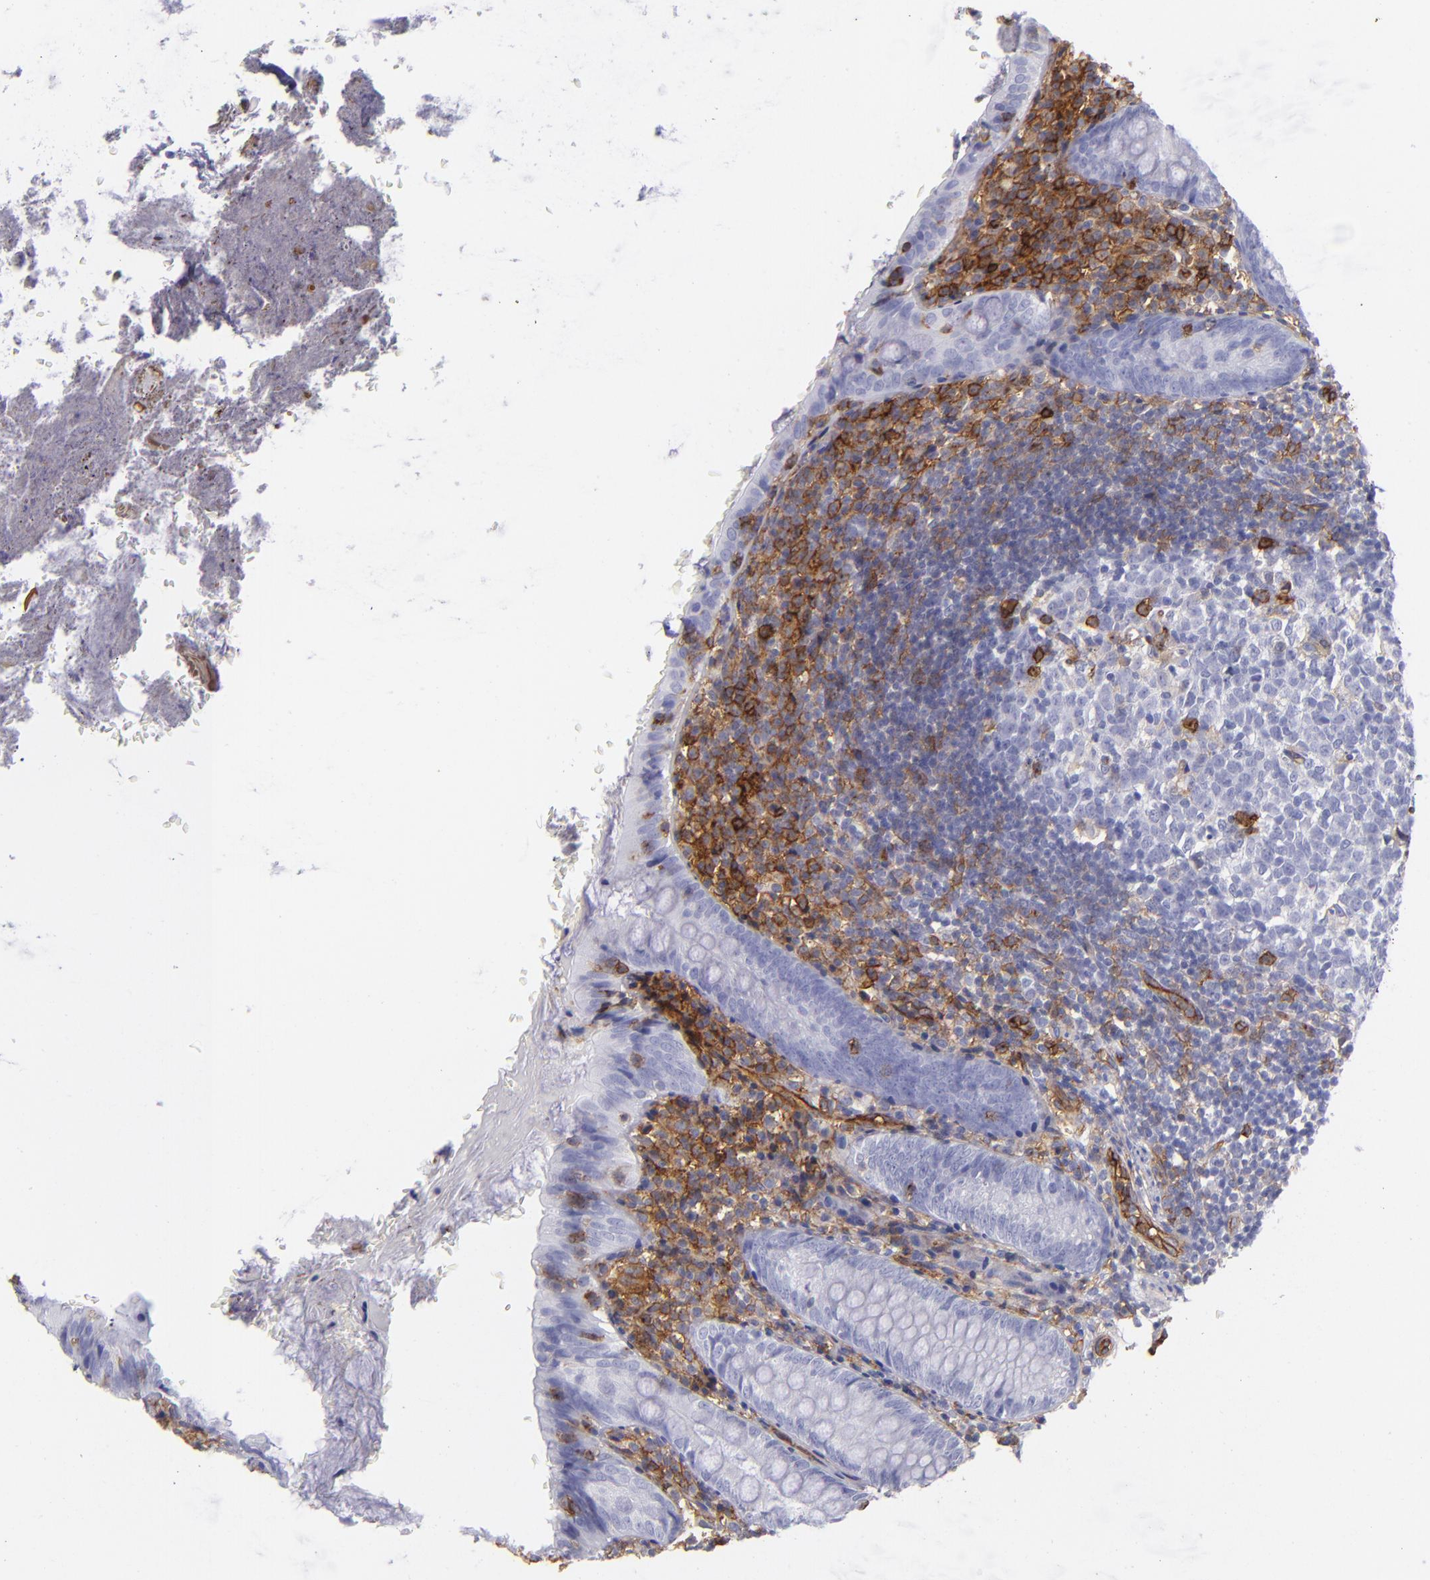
{"staining": {"intensity": "negative", "quantity": "none", "location": "none"}, "tissue": "appendix", "cell_type": "Glandular cells", "image_type": "normal", "snomed": [{"axis": "morphology", "description": "Normal tissue, NOS"}, {"axis": "topography", "description": "Appendix"}], "caption": "Human appendix stained for a protein using IHC reveals no expression in glandular cells.", "gene": "ENTPD1", "patient": {"sex": "female", "age": 10}}